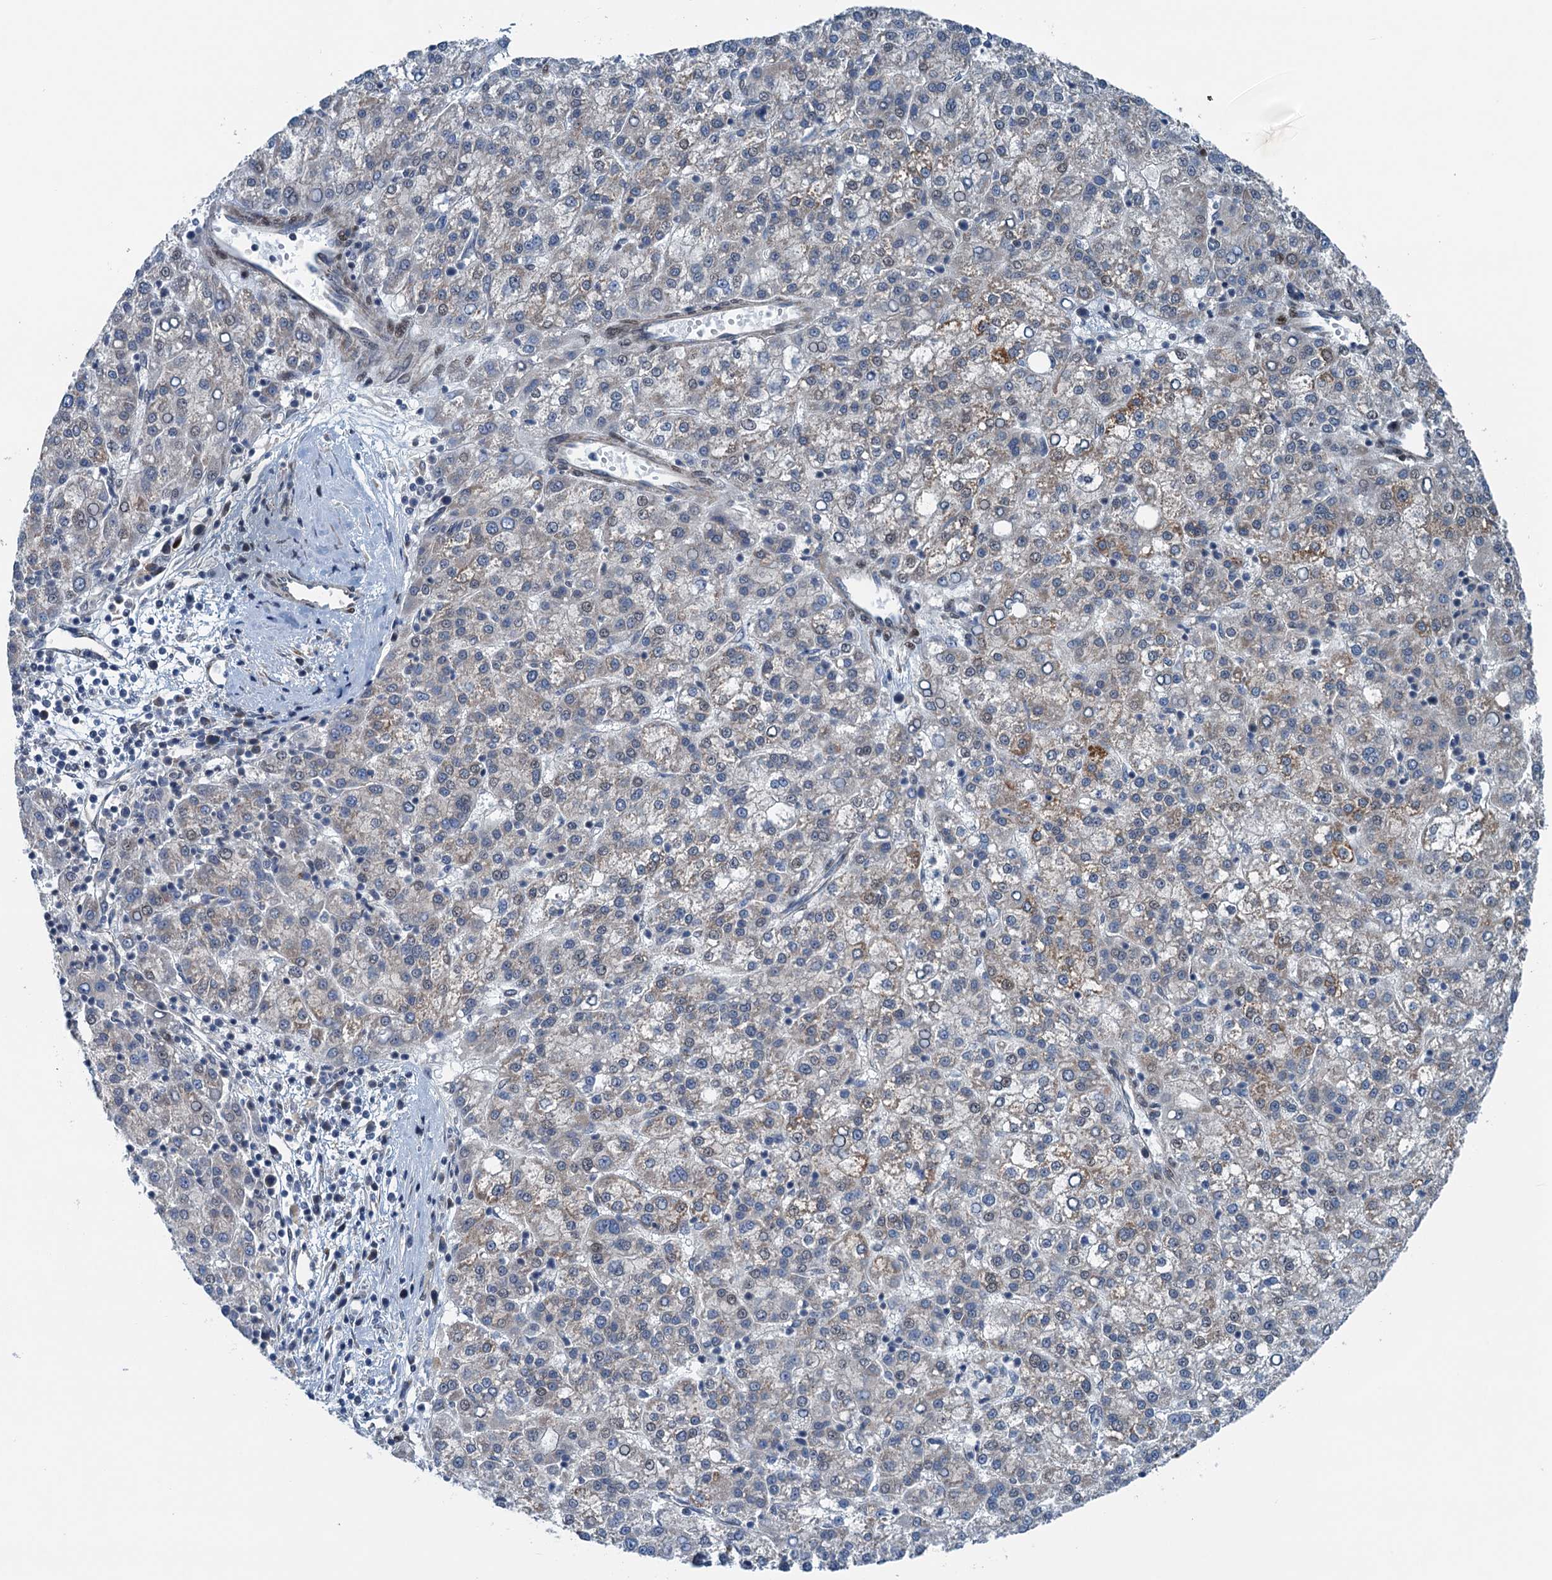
{"staining": {"intensity": "weak", "quantity": "<25%", "location": "nuclear"}, "tissue": "liver cancer", "cell_type": "Tumor cells", "image_type": "cancer", "snomed": [{"axis": "morphology", "description": "Carcinoma, Hepatocellular, NOS"}, {"axis": "topography", "description": "Liver"}], "caption": "This is an immunohistochemistry micrograph of human liver hepatocellular carcinoma. There is no expression in tumor cells.", "gene": "DYNC2I2", "patient": {"sex": "female", "age": 58}}